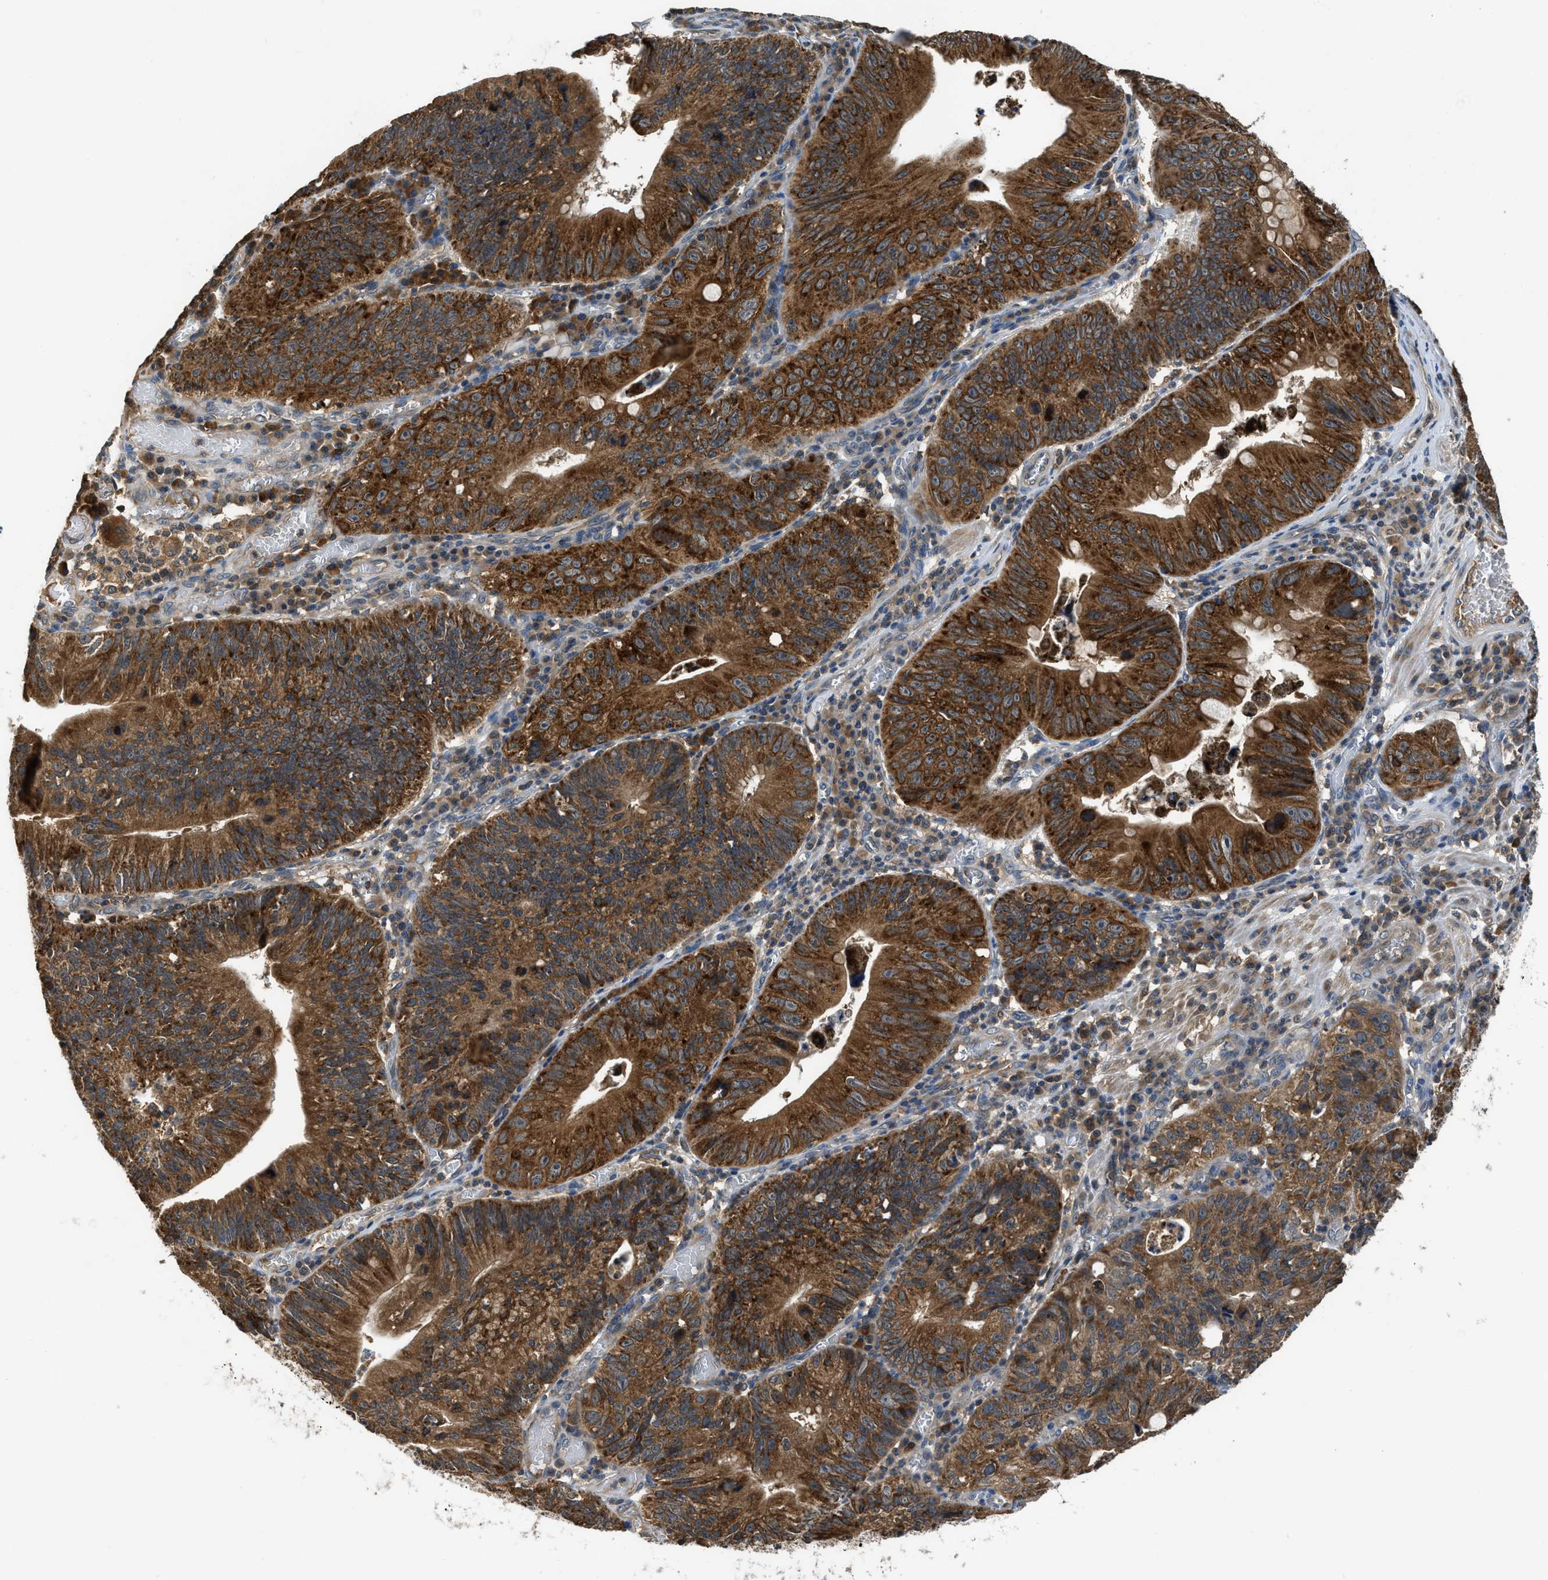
{"staining": {"intensity": "strong", "quantity": ">75%", "location": "cytoplasmic/membranous"}, "tissue": "stomach cancer", "cell_type": "Tumor cells", "image_type": "cancer", "snomed": [{"axis": "morphology", "description": "Adenocarcinoma, NOS"}, {"axis": "topography", "description": "Stomach"}], "caption": "A brown stain labels strong cytoplasmic/membranous positivity of a protein in human stomach cancer tumor cells.", "gene": "PAFAH2", "patient": {"sex": "male", "age": 59}}